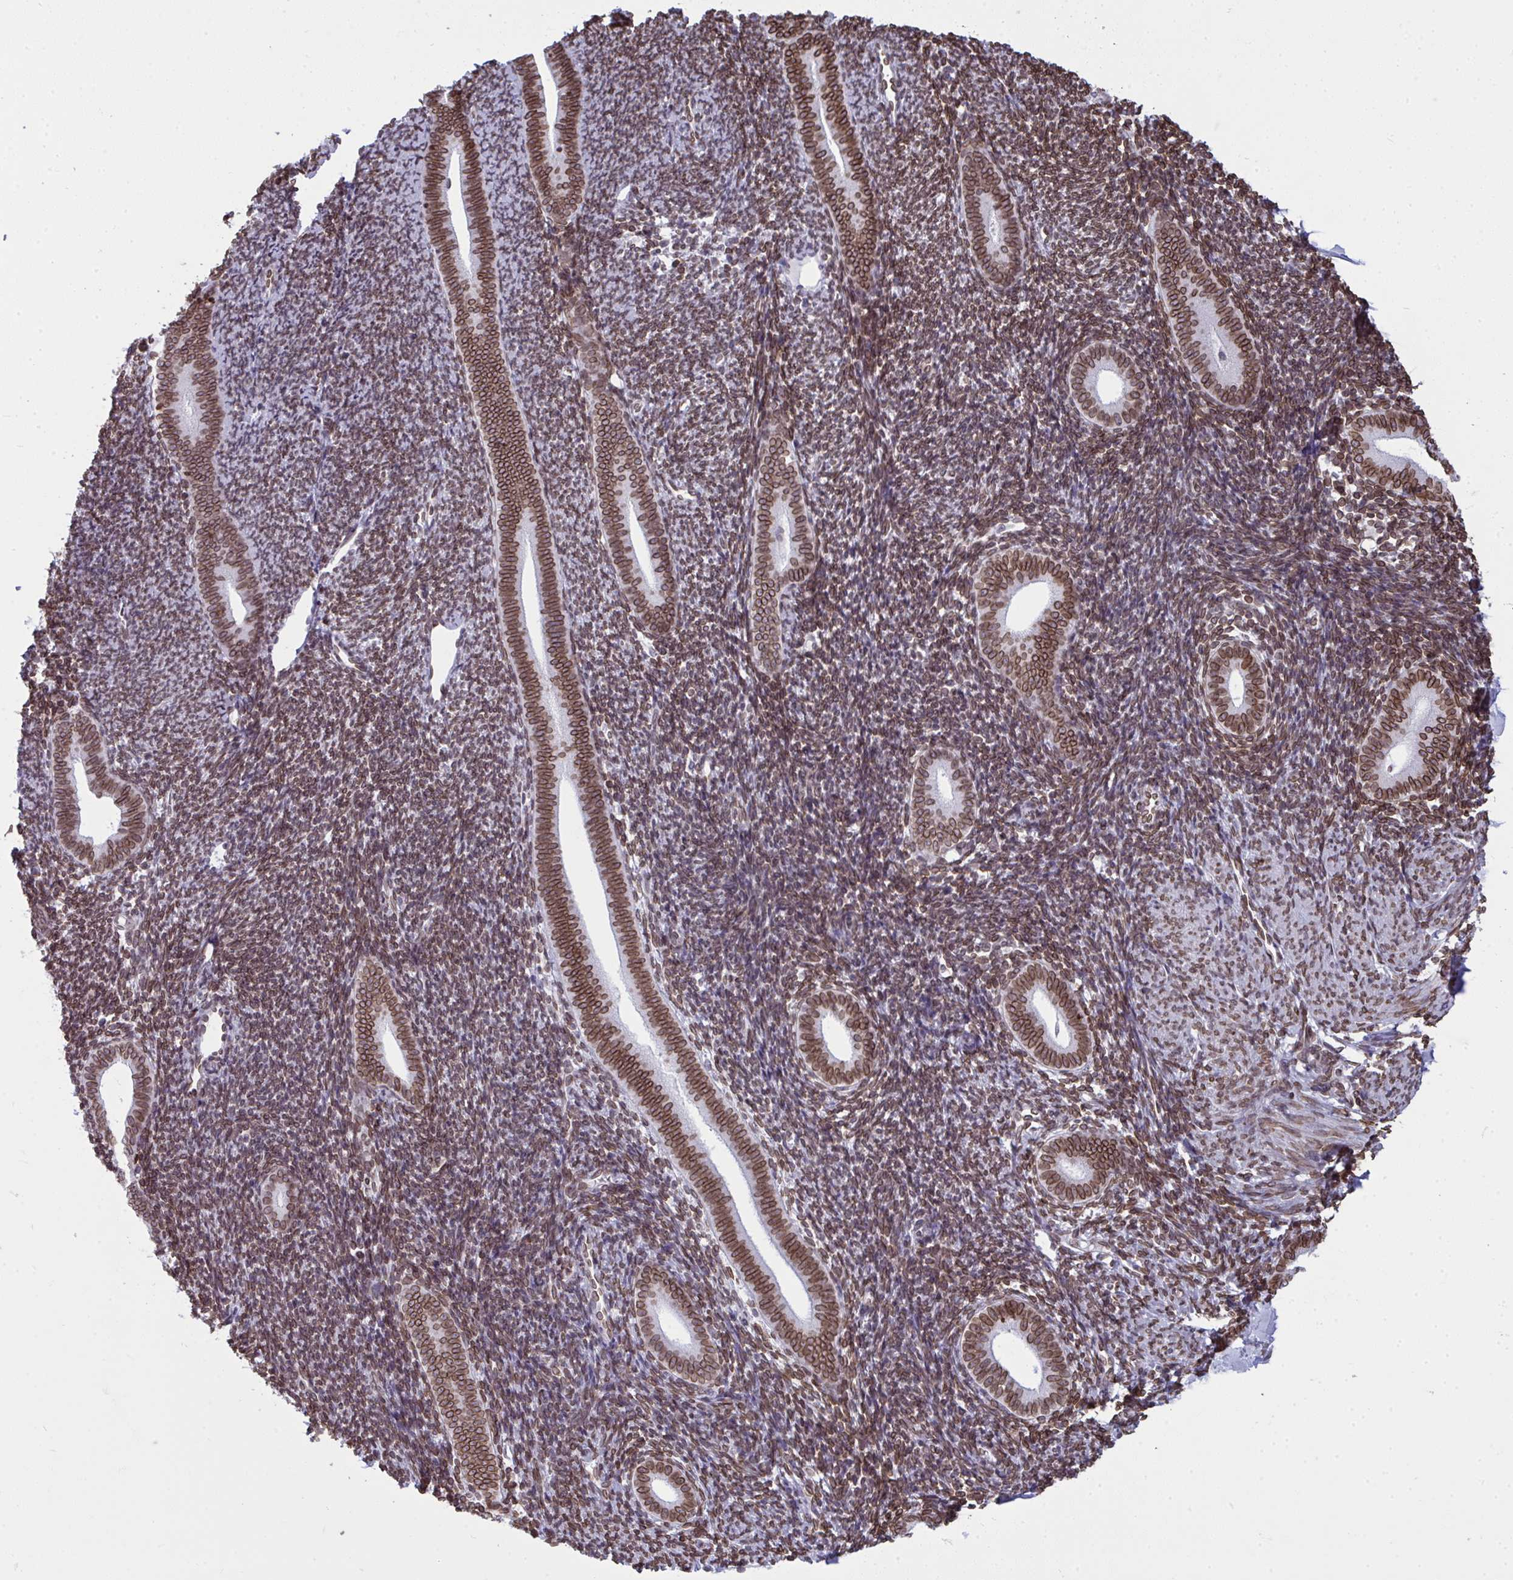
{"staining": {"intensity": "moderate", "quantity": ">75%", "location": "cytoplasmic/membranous,nuclear"}, "tissue": "endometrium", "cell_type": "Cells in endometrial stroma", "image_type": "normal", "snomed": [{"axis": "morphology", "description": "Normal tissue, NOS"}, {"axis": "topography", "description": "Endometrium"}], "caption": "Benign endometrium displays moderate cytoplasmic/membranous,nuclear positivity in approximately >75% of cells in endometrial stroma (Brightfield microscopy of DAB IHC at high magnification)..", "gene": "LMNB2", "patient": {"sex": "female", "age": 39}}